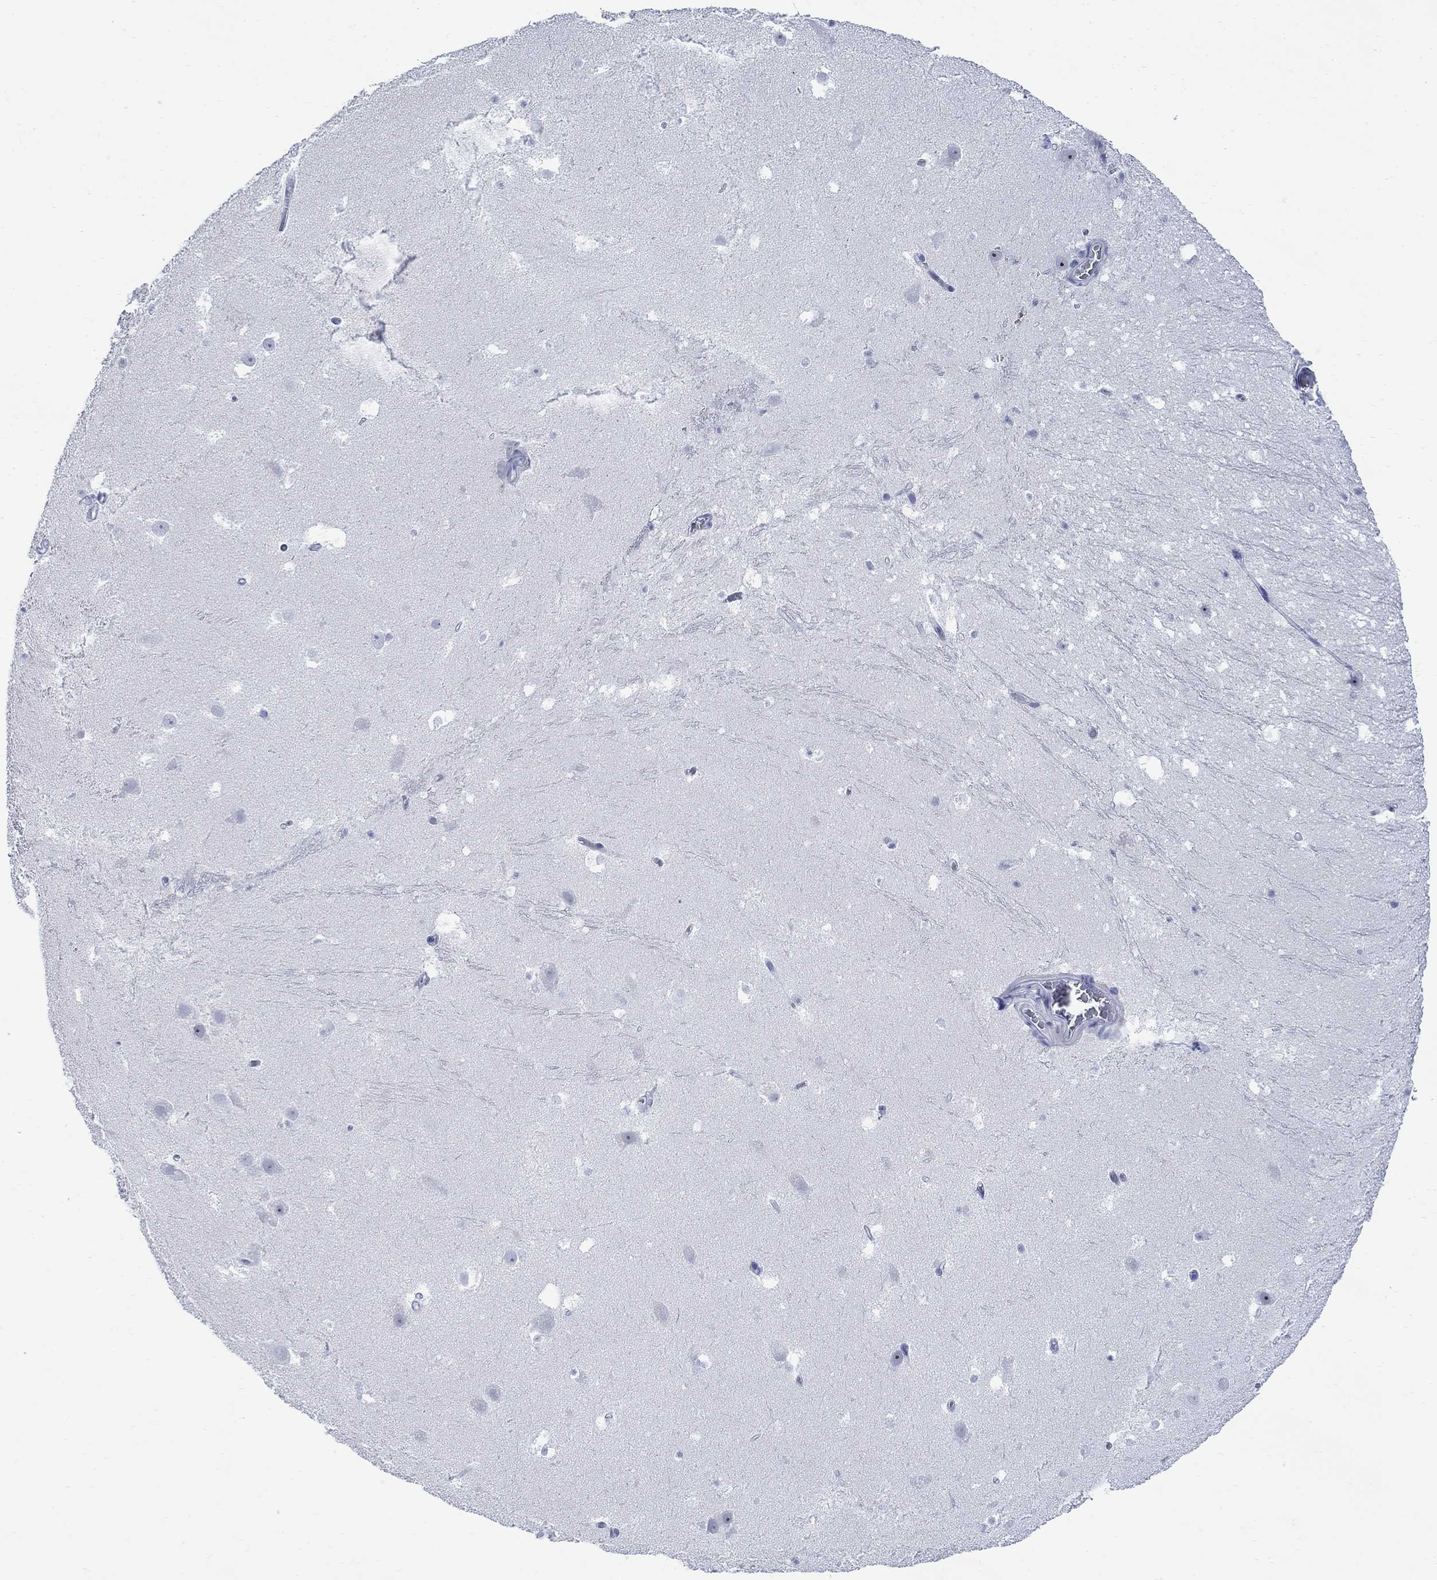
{"staining": {"intensity": "negative", "quantity": "none", "location": "none"}, "tissue": "hippocampus", "cell_type": "Glial cells", "image_type": "normal", "snomed": [{"axis": "morphology", "description": "Normal tissue, NOS"}, {"axis": "topography", "description": "Hippocampus"}], "caption": "This is an immunohistochemistry image of normal human hippocampus. There is no expression in glial cells.", "gene": "TACC3", "patient": {"sex": "male", "age": 26}}